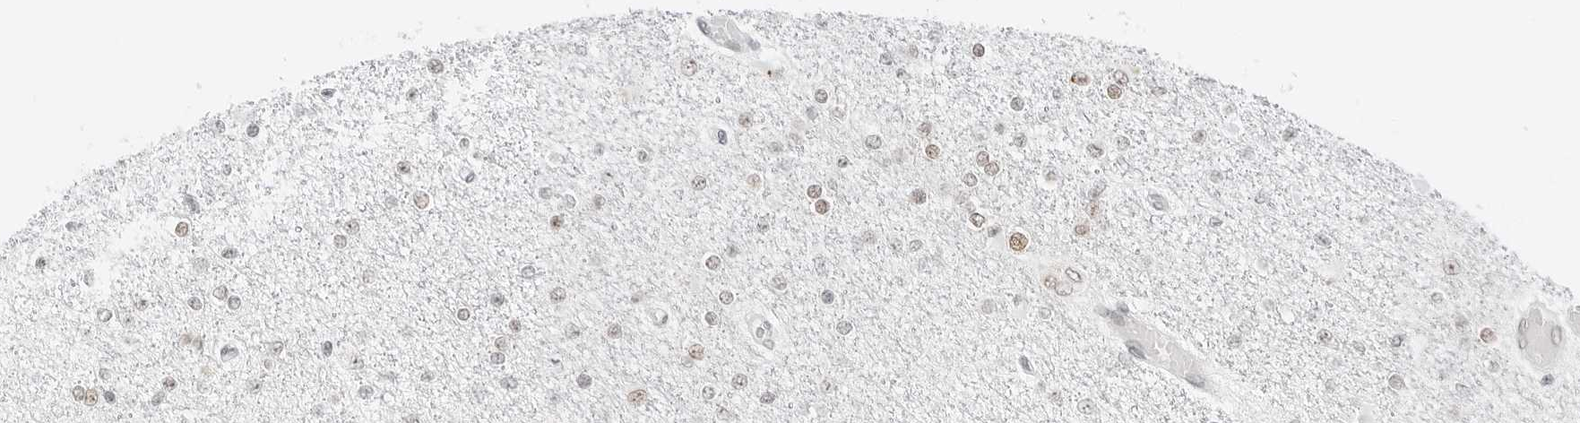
{"staining": {"intensity": "weak", "quantity": "<25%", "location": "nuclear"}, "tissue": "glioma", "cell_type": "Tumor cells", "image_type": "cancer", "snomed": [{"axis": "morphology", "description": "Glioma, malignant, Low grade"}, {"axis": "topography", "description": "Brain"}], "caption": "Tumor cells show no significant protein positivity in glioma.", "gene": "CRTC2", "patient": {"sex": "female", "age": 22}}